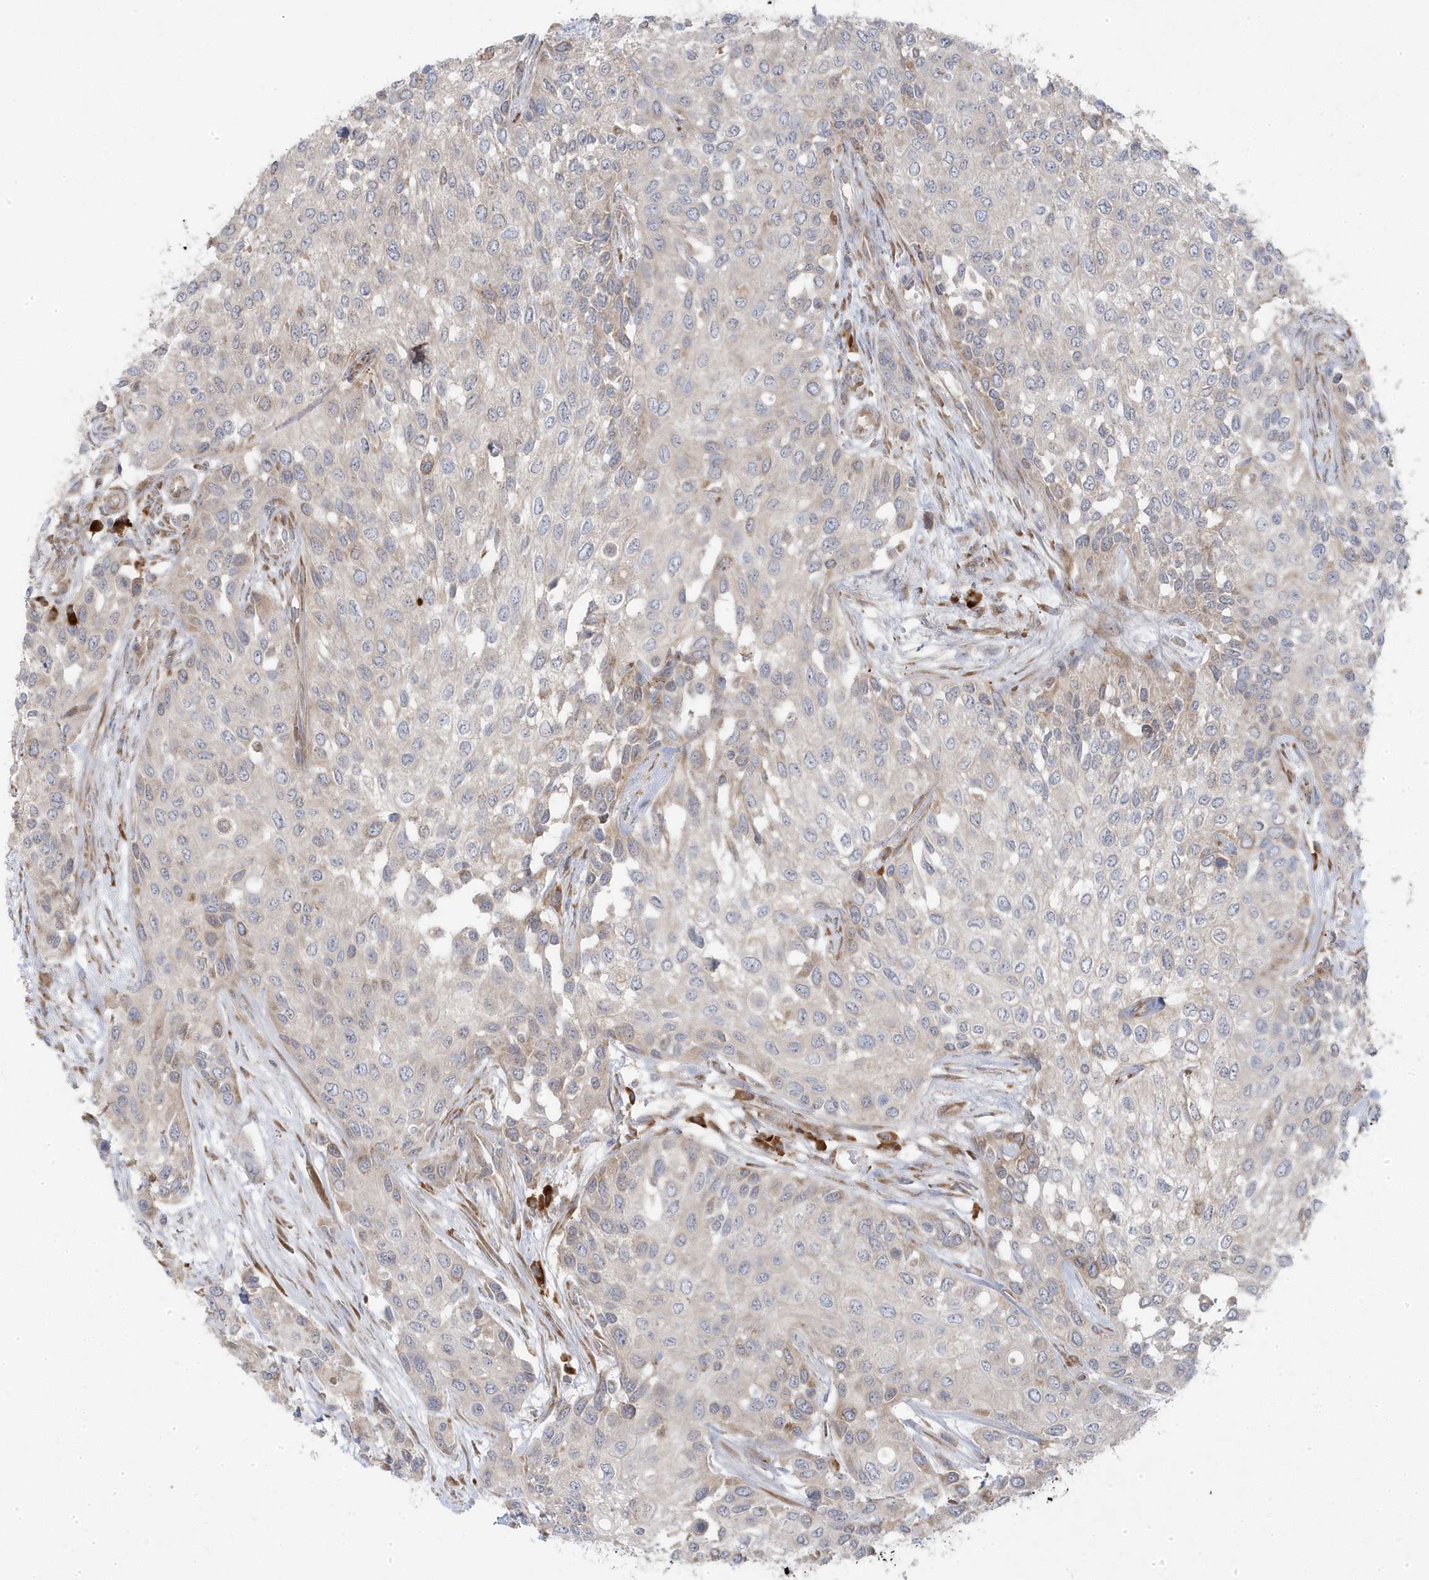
{"staining": {"intensity": "negative", "quantity": "none", "location": "none"}, "tissue": "urothelial cancer", "cell_type": "Tumor cells", "image_type": "cancer", "snomed": [{"axis": "morphology", "description": "Normal tissue, NOS"}, {"axis": "morphology", "description": "Urothelial carcinoma, High grade"}, {"axis": "topography", "description": "Vascular tissue"}, {"axis": "topography", "description": "Urinary bladder"}], "caption": "Tumor cells show no significant protein expression in high-grade urothelial carcinoma.", "gene": "ZNF654", "patient": {"sex": "female", "age": 56}}